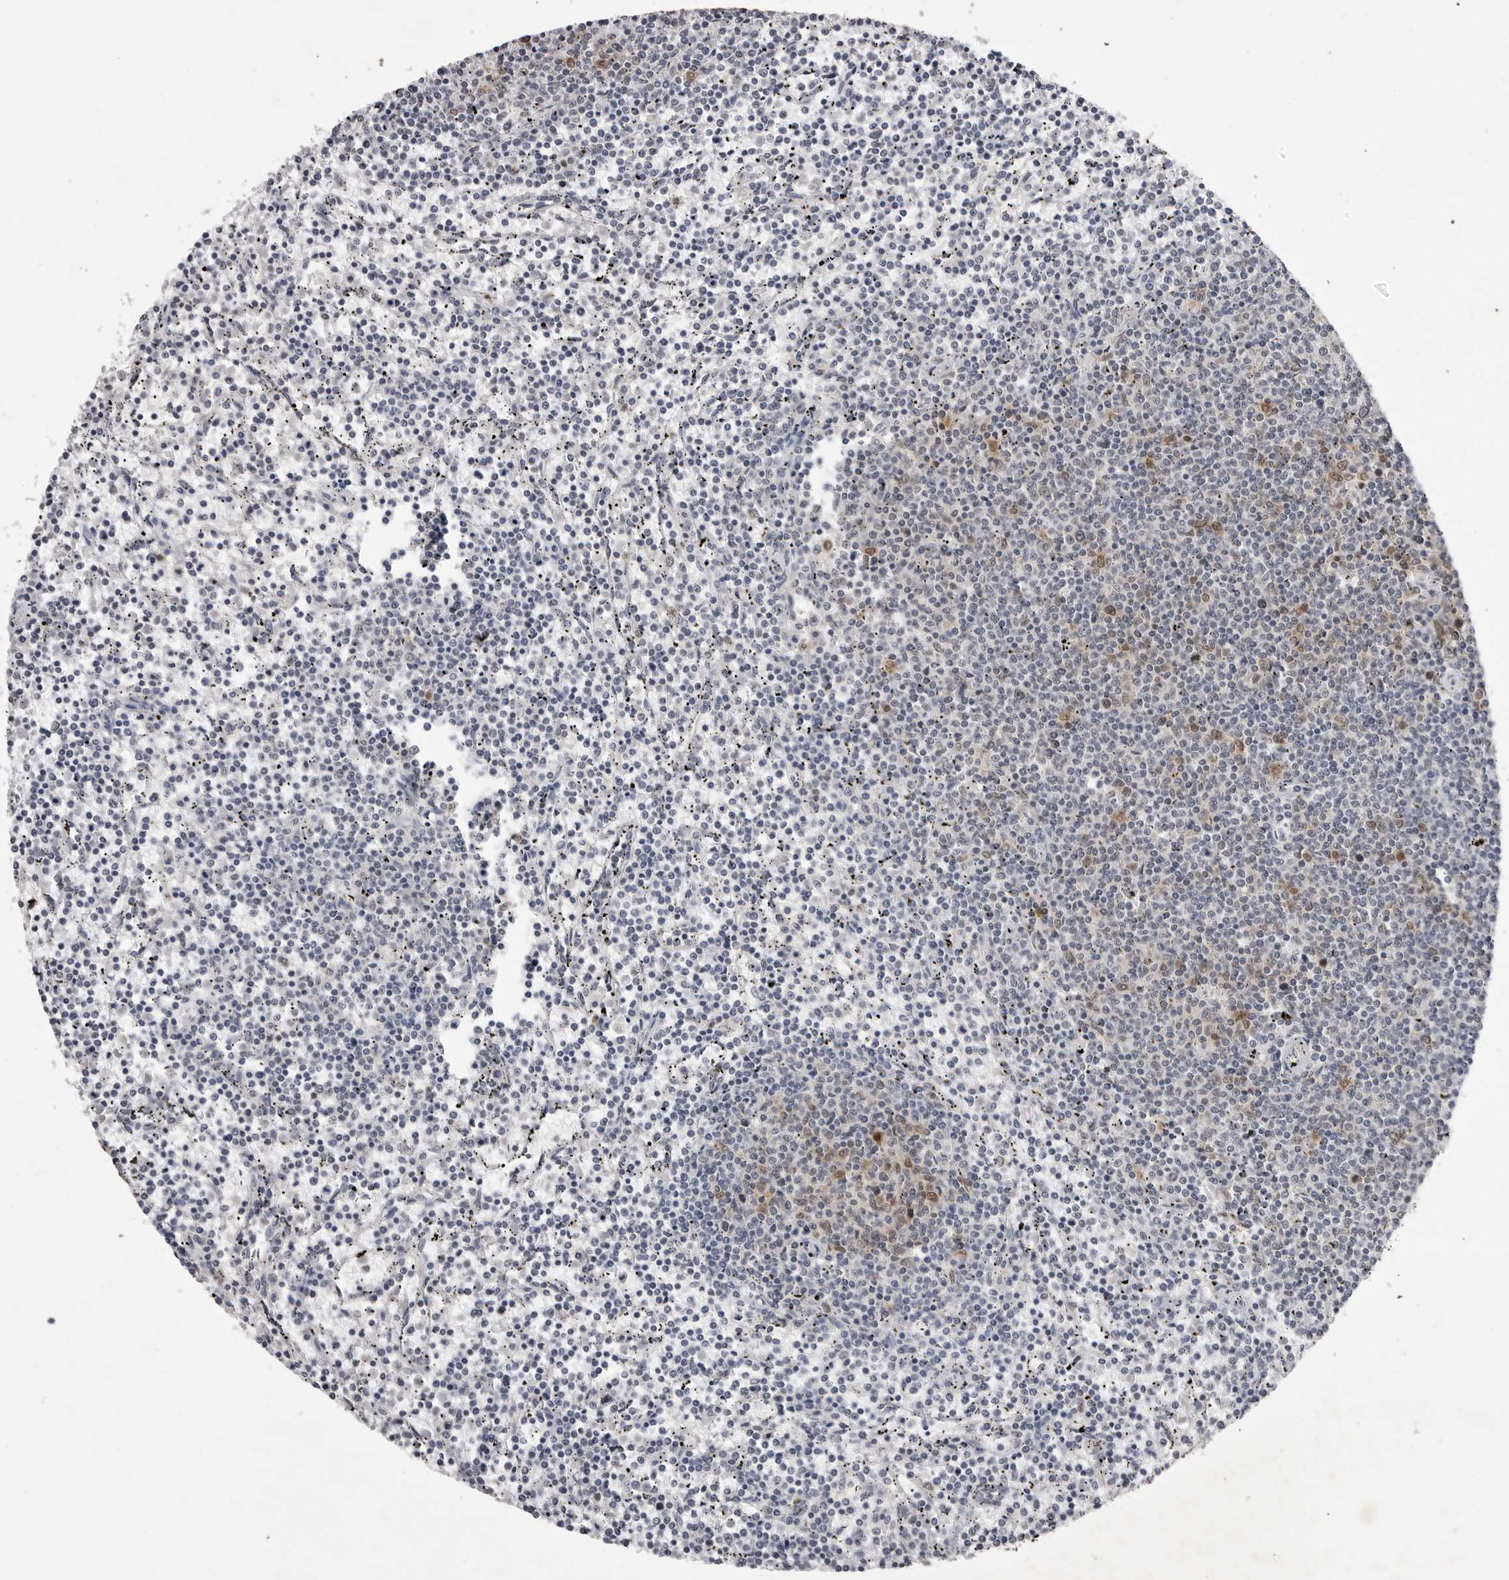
{"staining": {"intensity": "negative", "quantity": "none", "location": "none"}, "tissue": "lymphoma", "cell_type": "Tumor cells", "image_type": "cancer", "snomed": [{"axis": "morphology", "description": "Malignant lymphoma, non-Hodgkin's type, Low grade"}, {"axis": "topography", "description": "Spleen"}], "caption": "This is an immunohistochemistry (IHC) micrograph of human lymphoma. There is no staining in tumor cells.", "gene": "RRM1", "patient": {"sex": "female", "age": 50}}